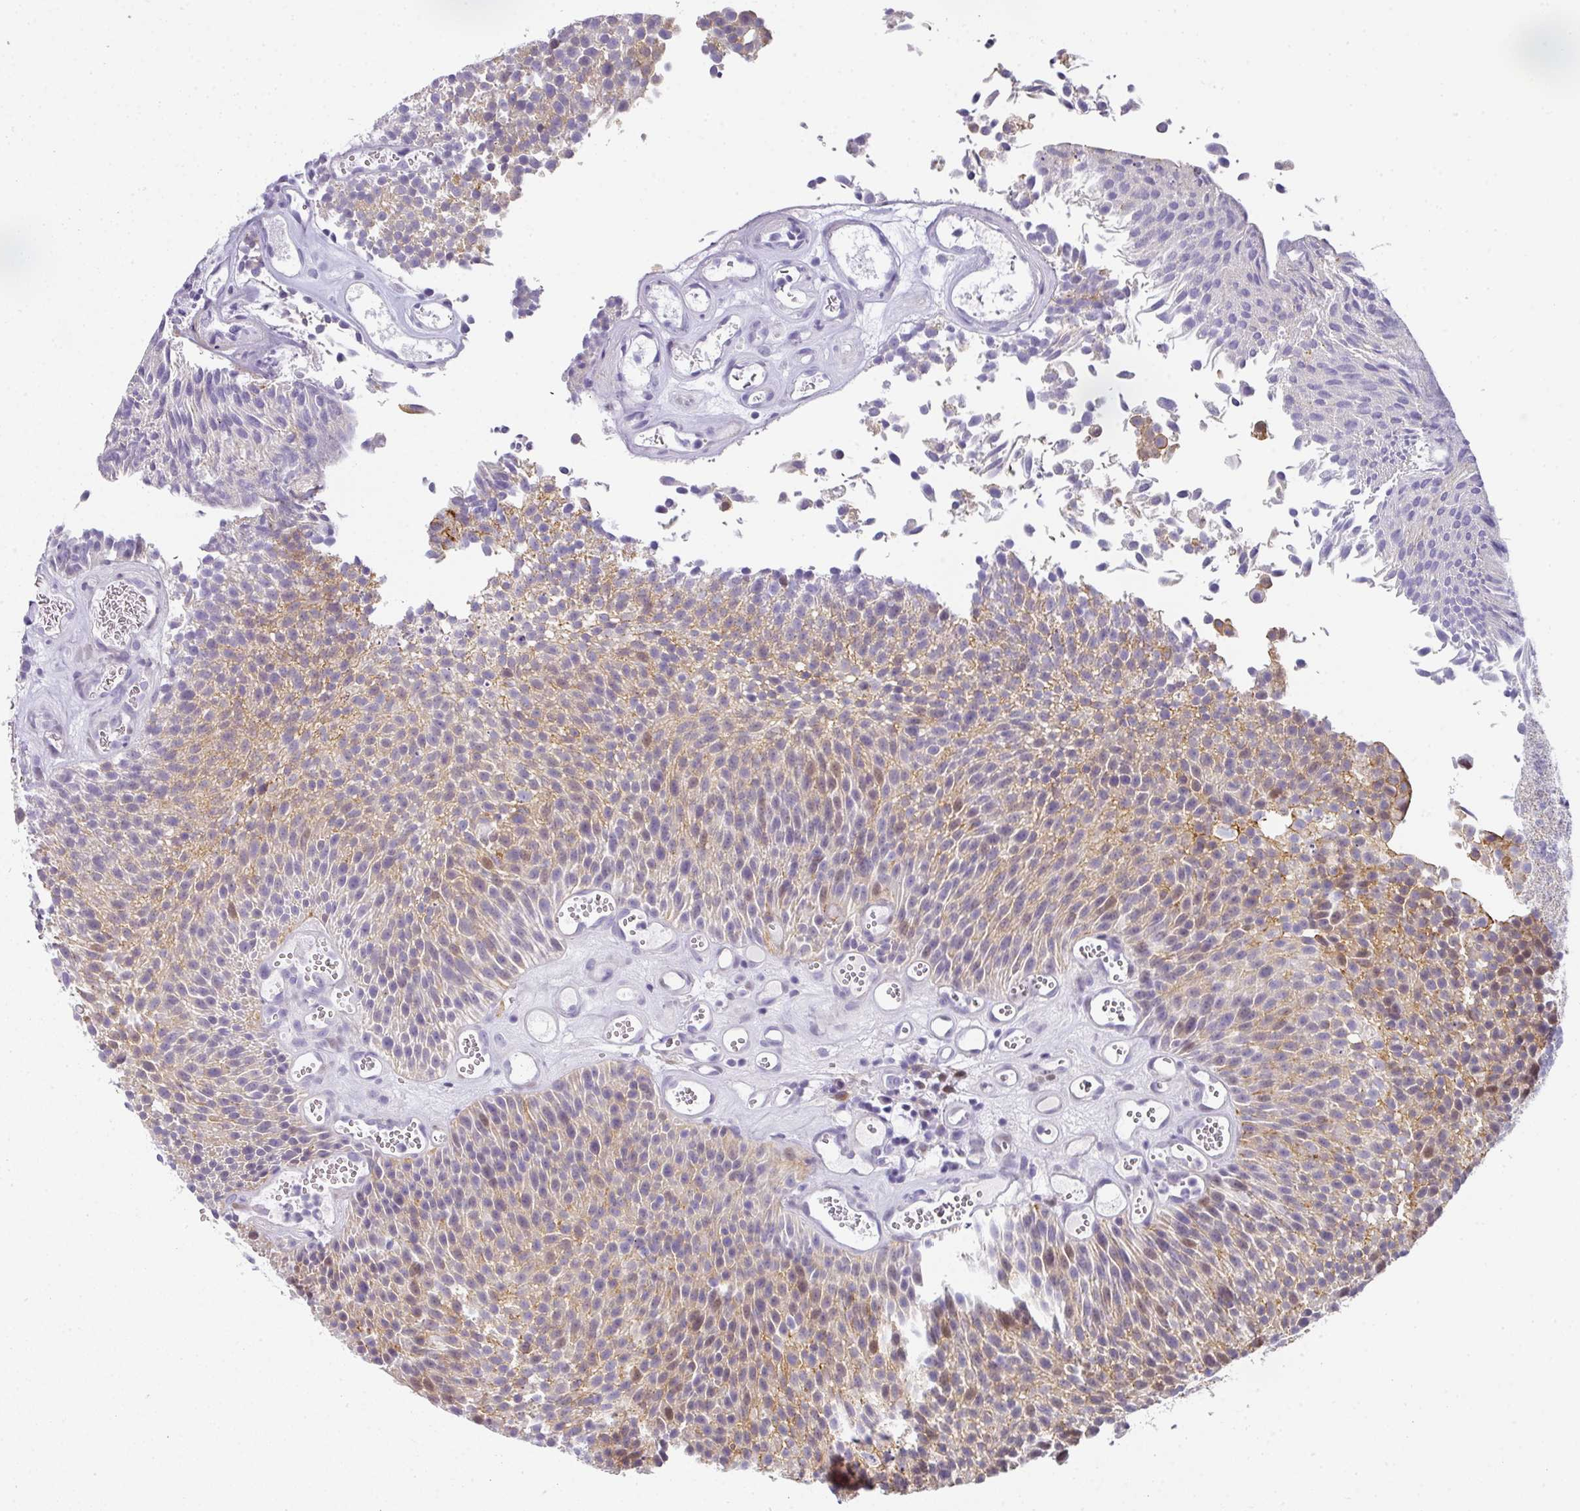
{"staining": {"intensity": "moderate", "quantity": "25%-75%", "location": "cytoplasmic/membranous,nuclear"}, "tissue": "urothelial cancer", "cell_type": "Tumor cells", "image_type": "cancer", "snomed": [{"axis": "morphology", "description": "Urothelial carcinoma, Low grade"}, {"axis": "topography", "description": "Urinary bladder"}], "caption": "Immunohistochemical staining of urothelial cancer demonstrates moderate cytoplasmic/membranous and nuclear protein positivity in about 25%-75% of tumor cells. (DAB (3,3'-diaminobenzidine) IHC with brightfield microscopy, high magnification).", "gene": "ANKRD29", "patient": {"sex": "female", "age": 79}}